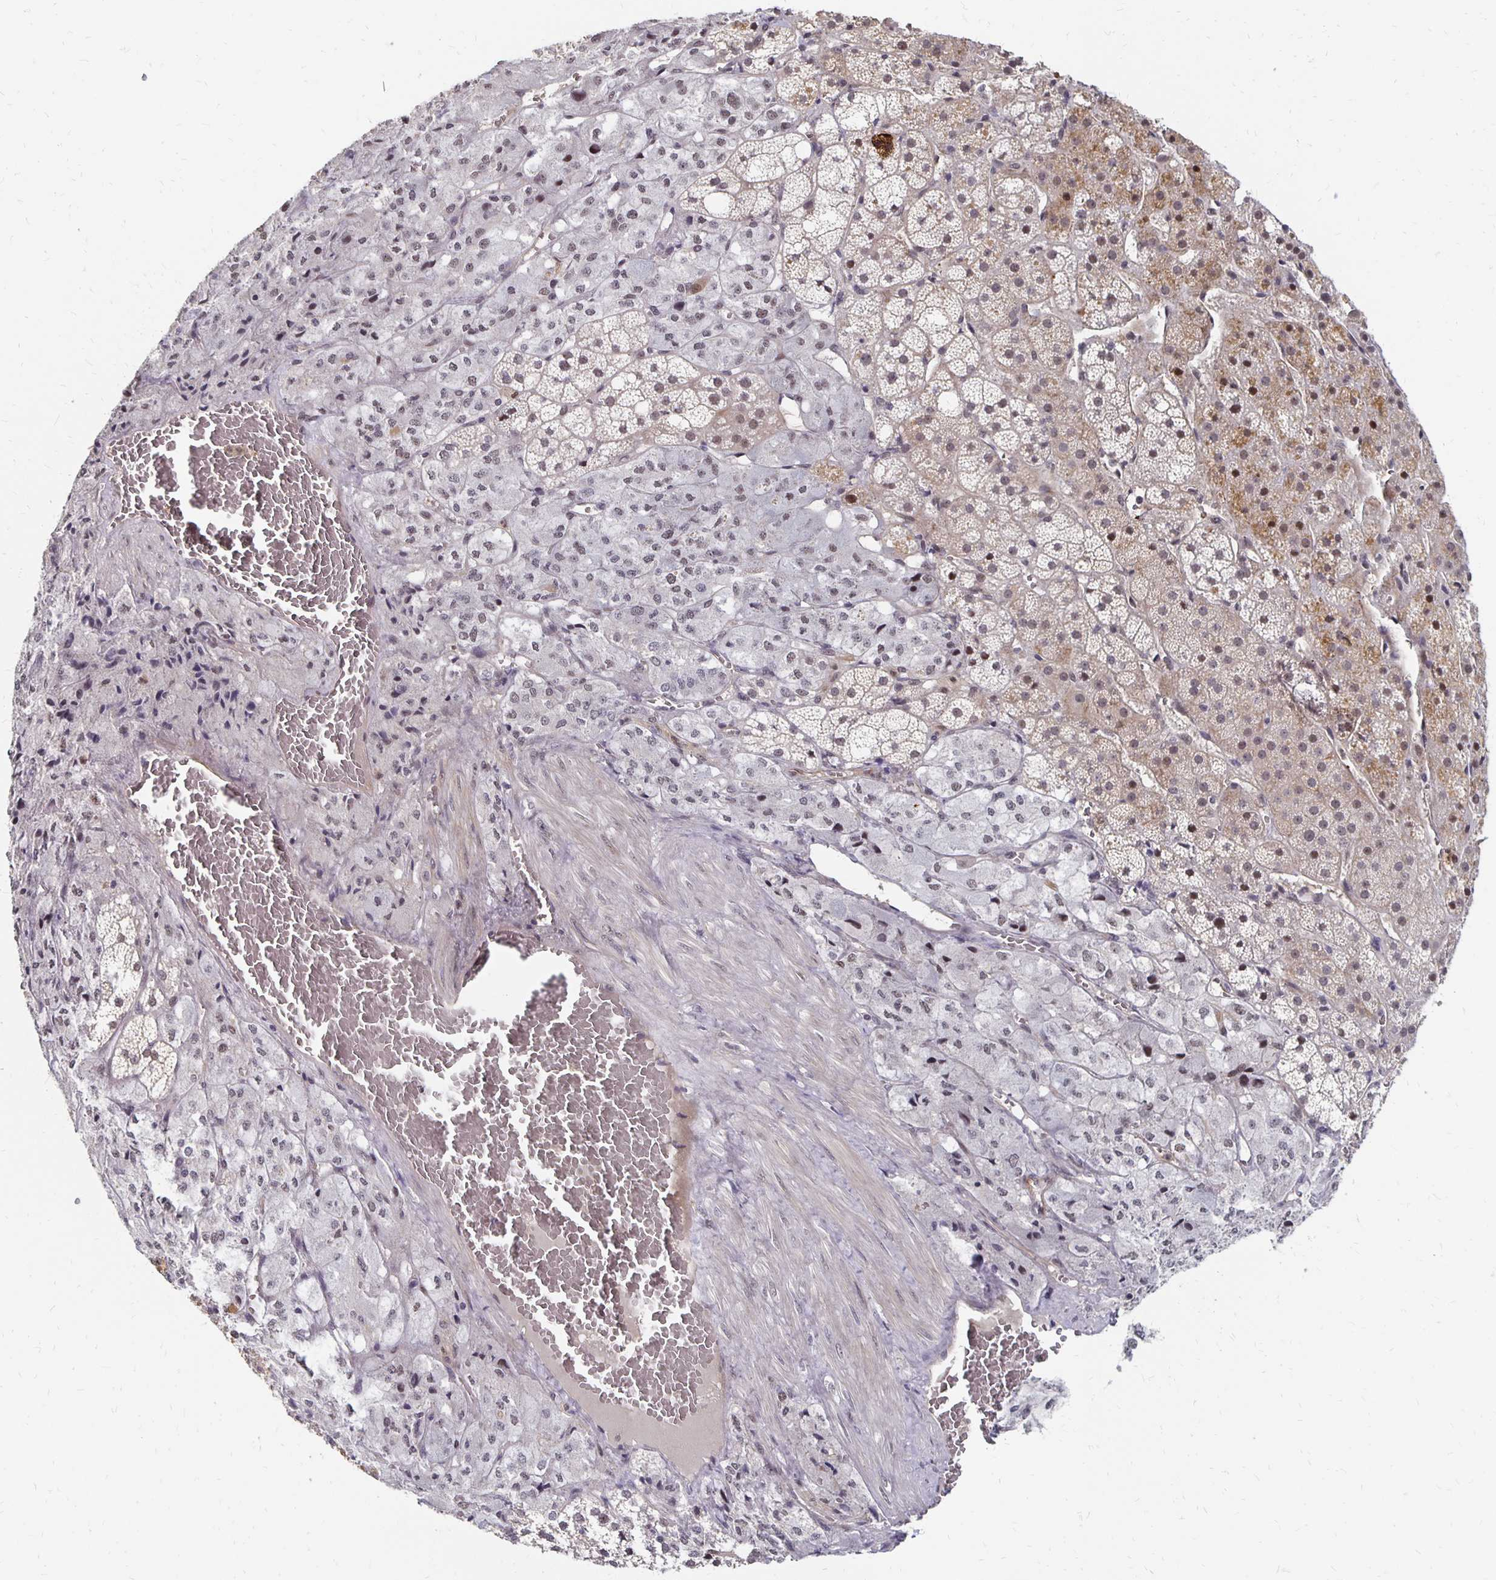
{"staining": {"intensity": "weak", "quantity": "25%-75%", "location": "cytoplasmic/membranous,nuclear"}, "tissue": "adrenal gland", "cell_type": "Glandular cells", "image_type": "normal", "snomed": [{"axis": "morphology", "description": "Normal tissue, NOS"}, {"axis": "topography", "description": "Adrenal gland"}], "caption": "Approximately 25%-75% of glandular cells in unremarkable adrenal gland display weak cytoplasmic/membranous,nuclear protein staining as visualized by brown immunohistochemical staining.", "gene": "CLASRP", "patient": {"sex": "male", "age": 53}}